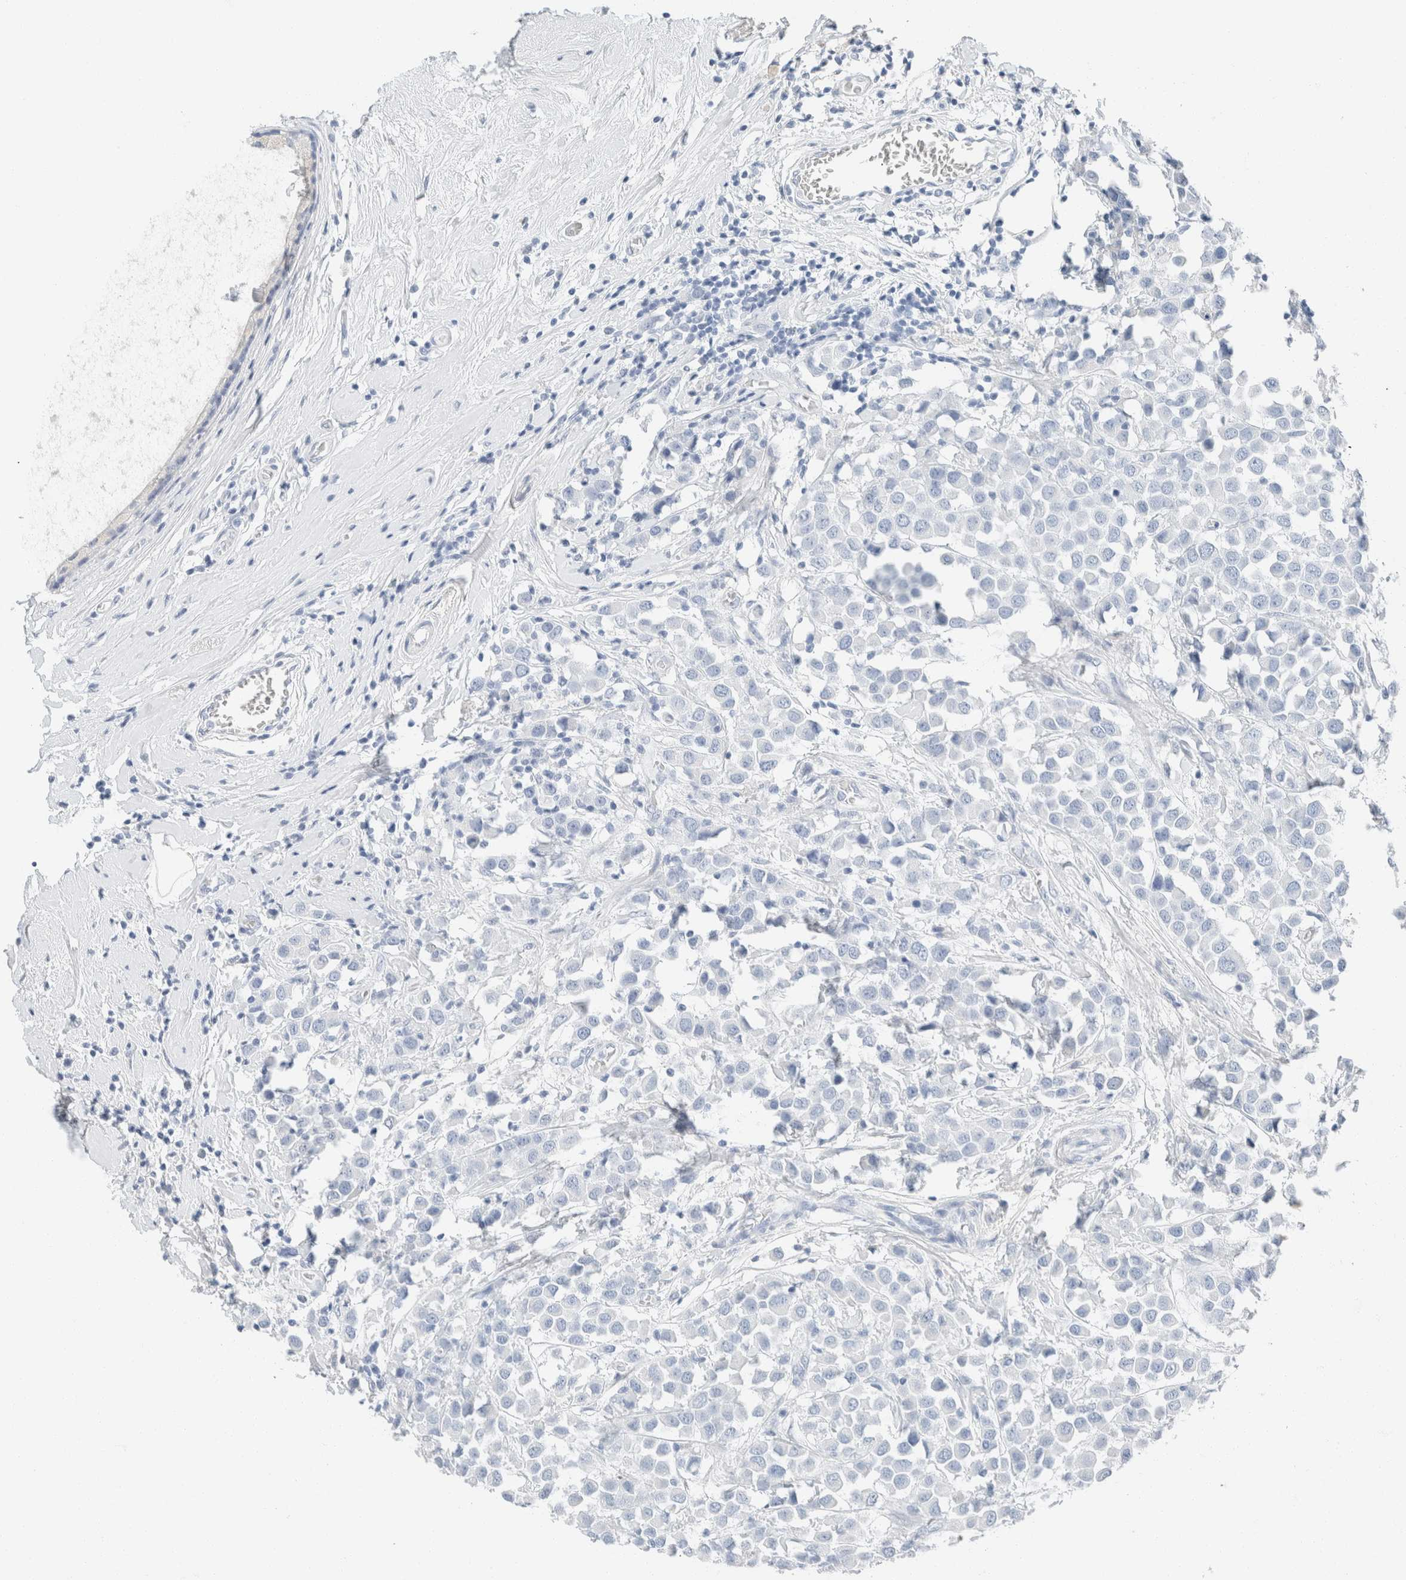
{"staining": {"intensity": "negative", "quantity": "none", "location": "none"}, "tissue": "breast cancer", "cell_type": "Tumor cells", "image_type": "cancer", "snomed": [{"axis": "morphology", "description": "Duct carcinoma"}, {"axis": "topography", "description": "Breast"}], "caption": "High power microscopy photomicrograph of an immunohistochemistry (IHC) photomicrograph of breast infiltrating ductal carcinoma, revealing no significant staining in tumor cells.", "gene": "PCM1", "patient": {"sex": "female", "age": 61}}